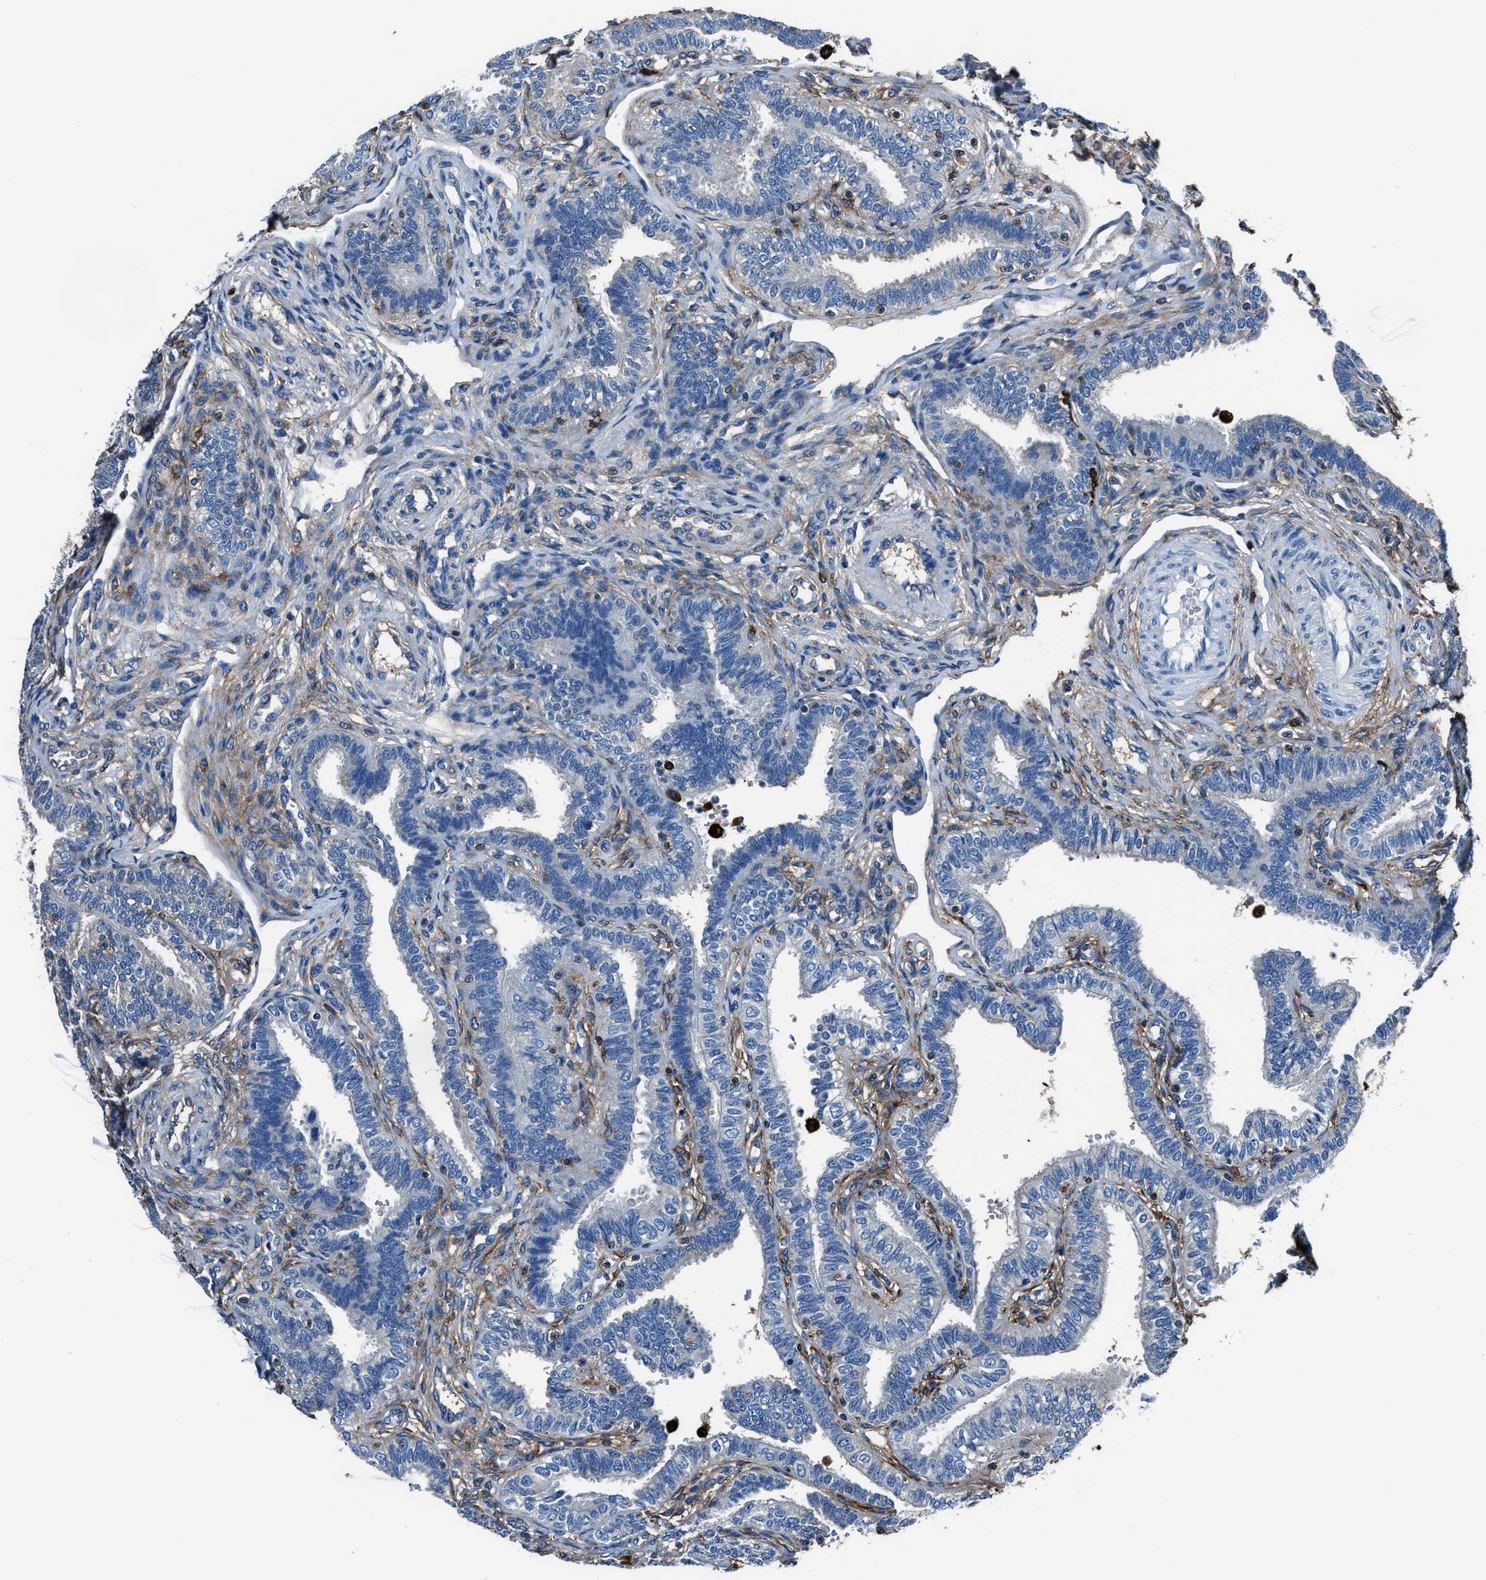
{"staining": {"intensity": "negative", "quantity": "none", "location": "none"}, "tissue": "fallopian tube", "cell_type": "Glandular cells", "image_type": "normal", "snomed": [{"axis": "morphology", "description": "Normal tissue, NOS"}, {"axis": "topography", "description": "Fallopian tube"}, {"axis": "topography", "description": "Placenta"}], "caption": "This is an IHC image of unremarkable human fallopian tube. There is no positivity in glandular cells.", "gene": "FTL", "patient": {"sex": "female", "age": 34}}